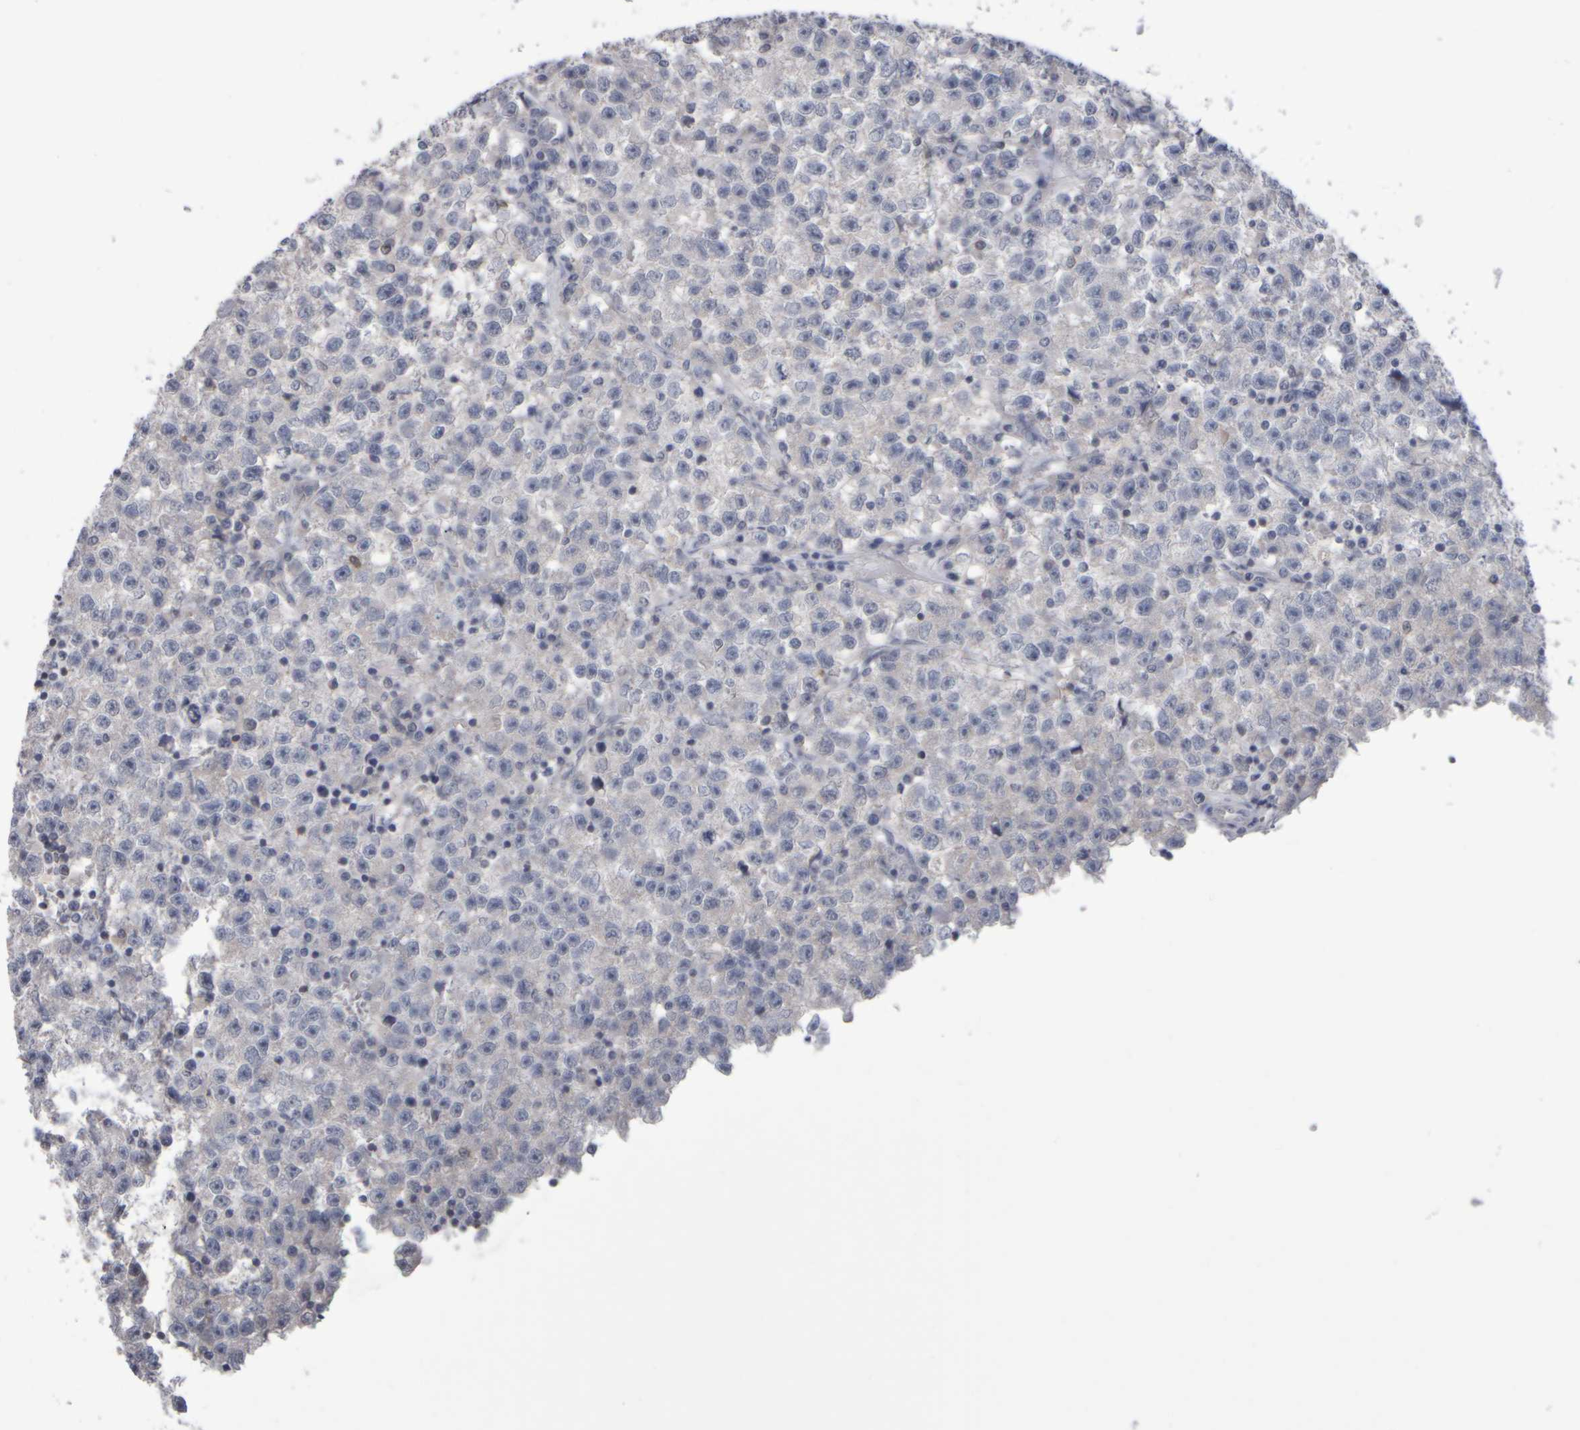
{"staining": {"intensity": "negative", "quantity": "none", "location": "none"}, "tissue": "testis cancer", "cell_type": "Tumor cells", "image_type": "cancer", "snomed": [{"axis": "morphology", "description": "Seminoma, NOS"}, {"axis": "topography", "description": "Testis"}], "caption": "Tumor cells show no significant protein staining in testis cancer.", "gene": "EPHX2", "patient": {"sex": "male", "age": 22}}